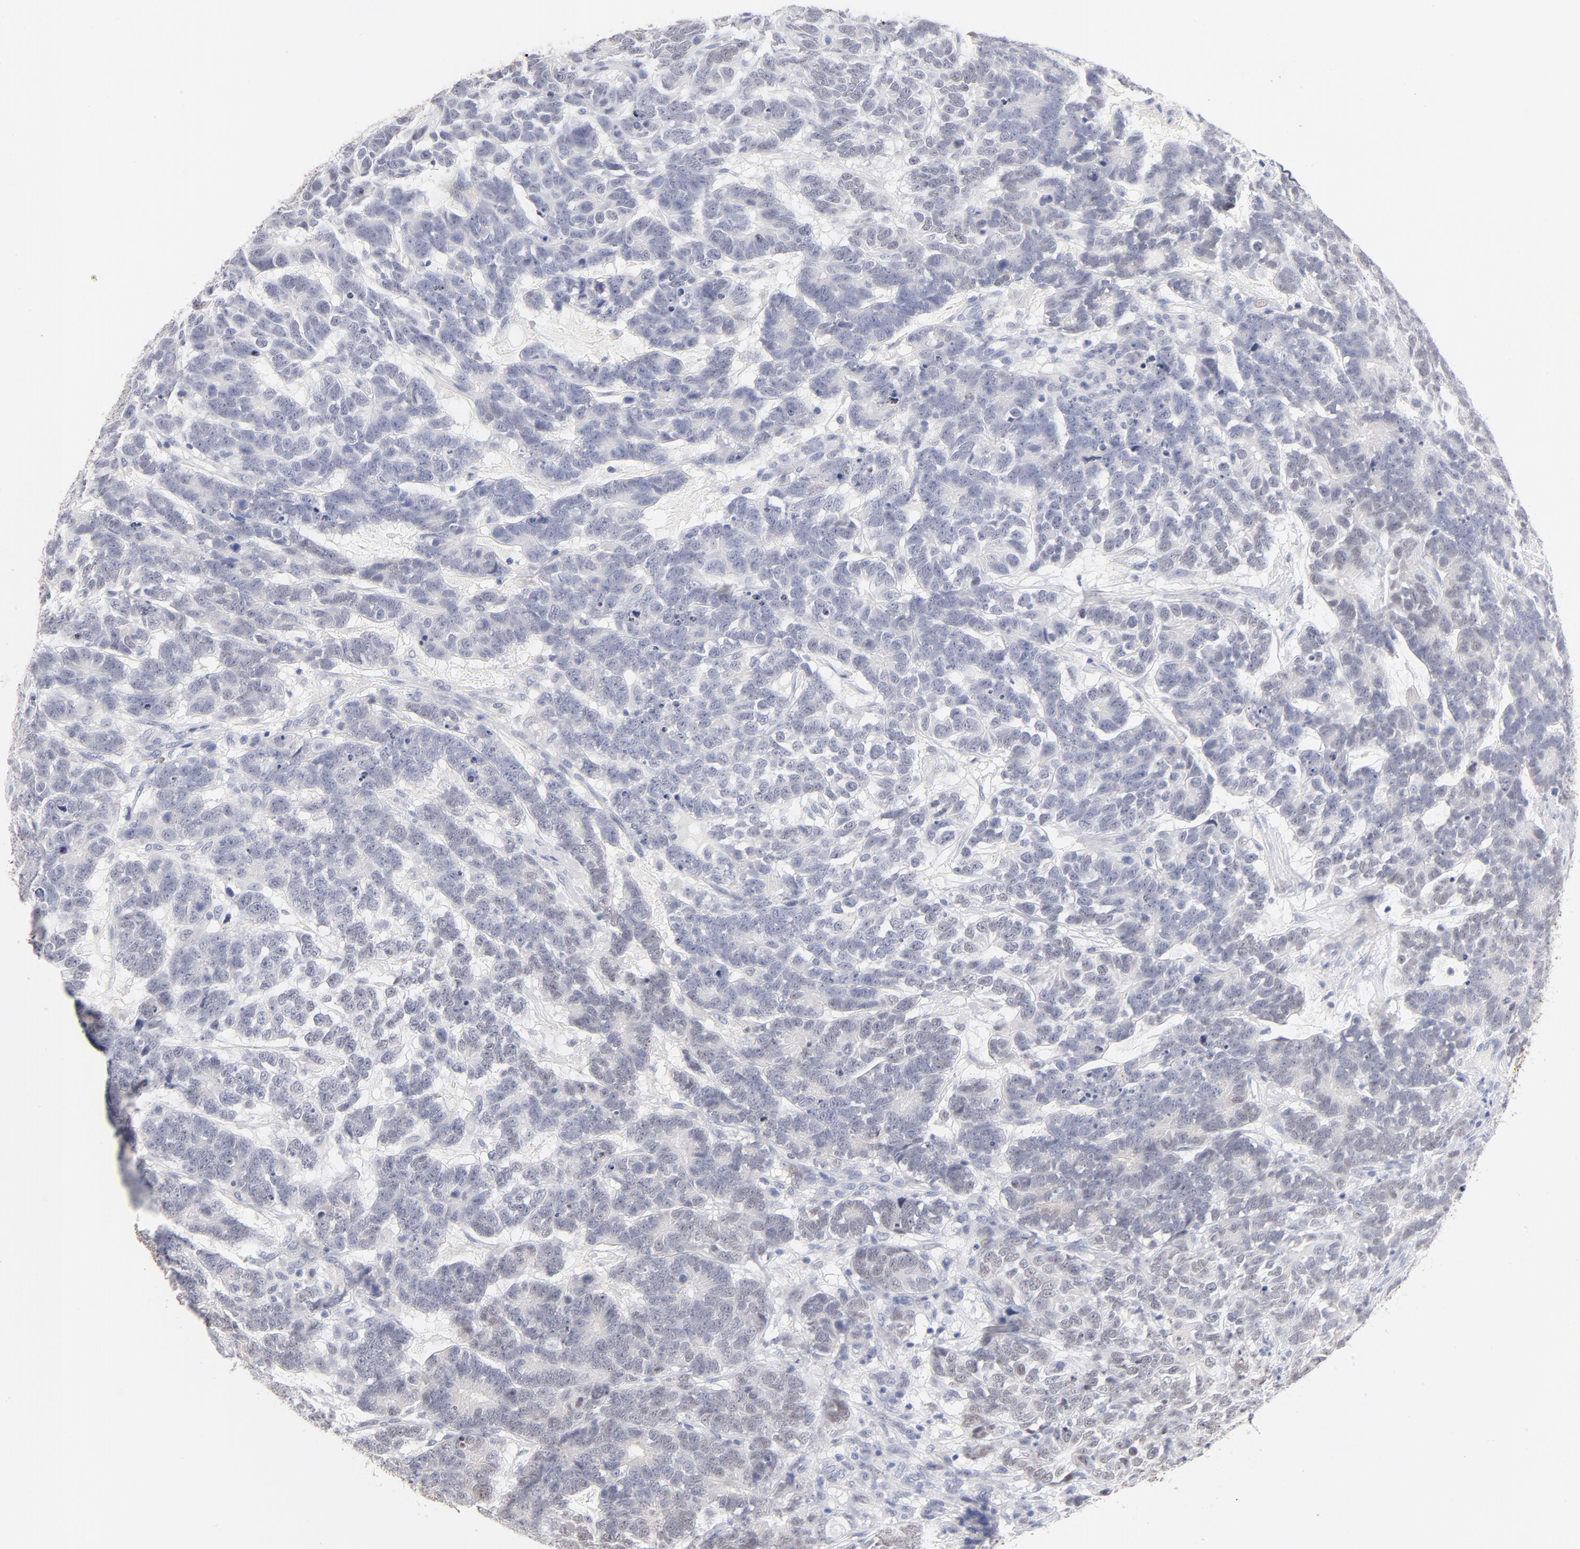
{"staining": {"intensity": "negative", "quantity": "none", "location": "none"}, "tissue": "testis cancer", "cell_type": "Tumor cells", "image_type": "cancer", "snomed": [{"axis": "morphology", "description": "Carcinoma, Embryonal, NOS"}, {"axis": "topography", "description": "Testis"}], "caption": "Immunohistochemistry of human testis cancer (embryonal carcinoma) shows no positivity in tumor cells. (Immunohistochemistry (ihc), brightfield microscopy, high magnification).", "gene": "KHNYN", "patient": {"sex": "male", "age": 26}}